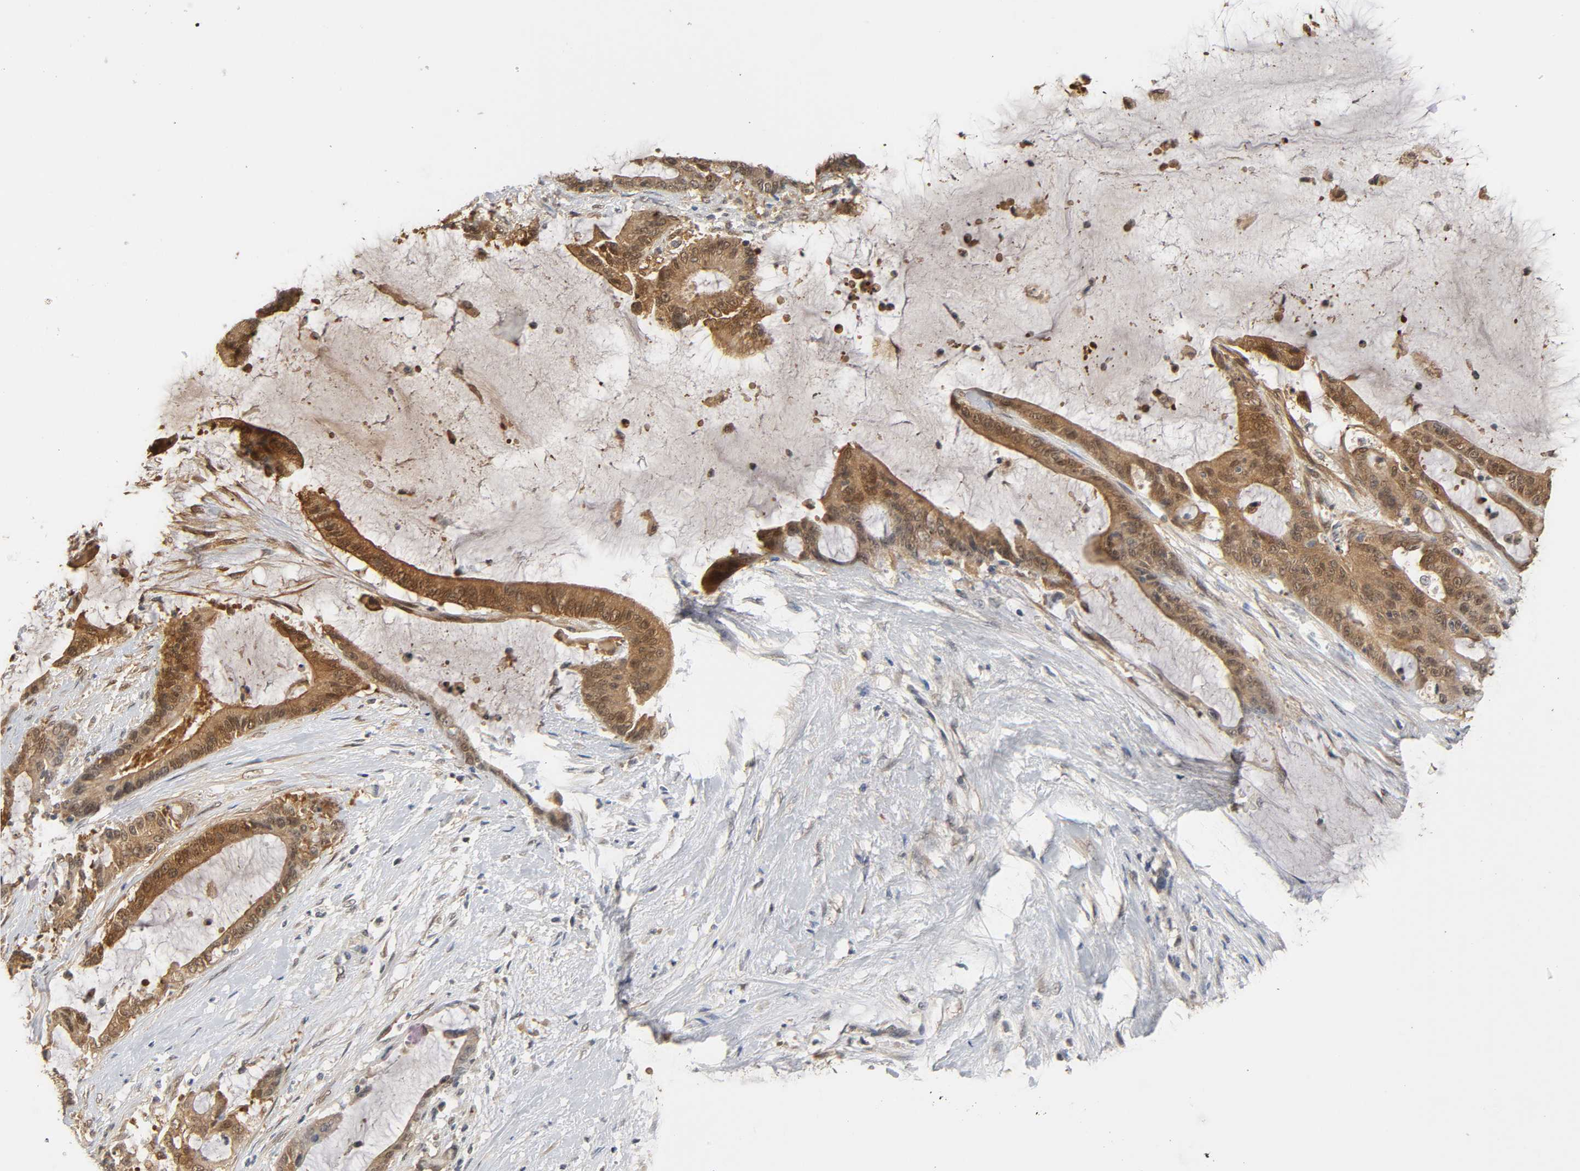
{"staining": {"intensity": "strong", "quantity": ">75%", "location": "cytoplasmic/membranous,nuclear"}, "tissue": "liver cancer", "cell_type": "Tumor cells", "image_type": "cancer", "snomed": [{"axis": "morphology", "description": "Cholangiocarcinoma"}, {"axis": "topography", "description": "Liver"}], "caption": "Protein staining demonstrates strong cytoplasmic/membranous and nuclear staining in about >75% of tumor cells in cholangiocarcinoma (liver).", "gene": "MIF", "patient": {"sex": "female", "age": 73}}